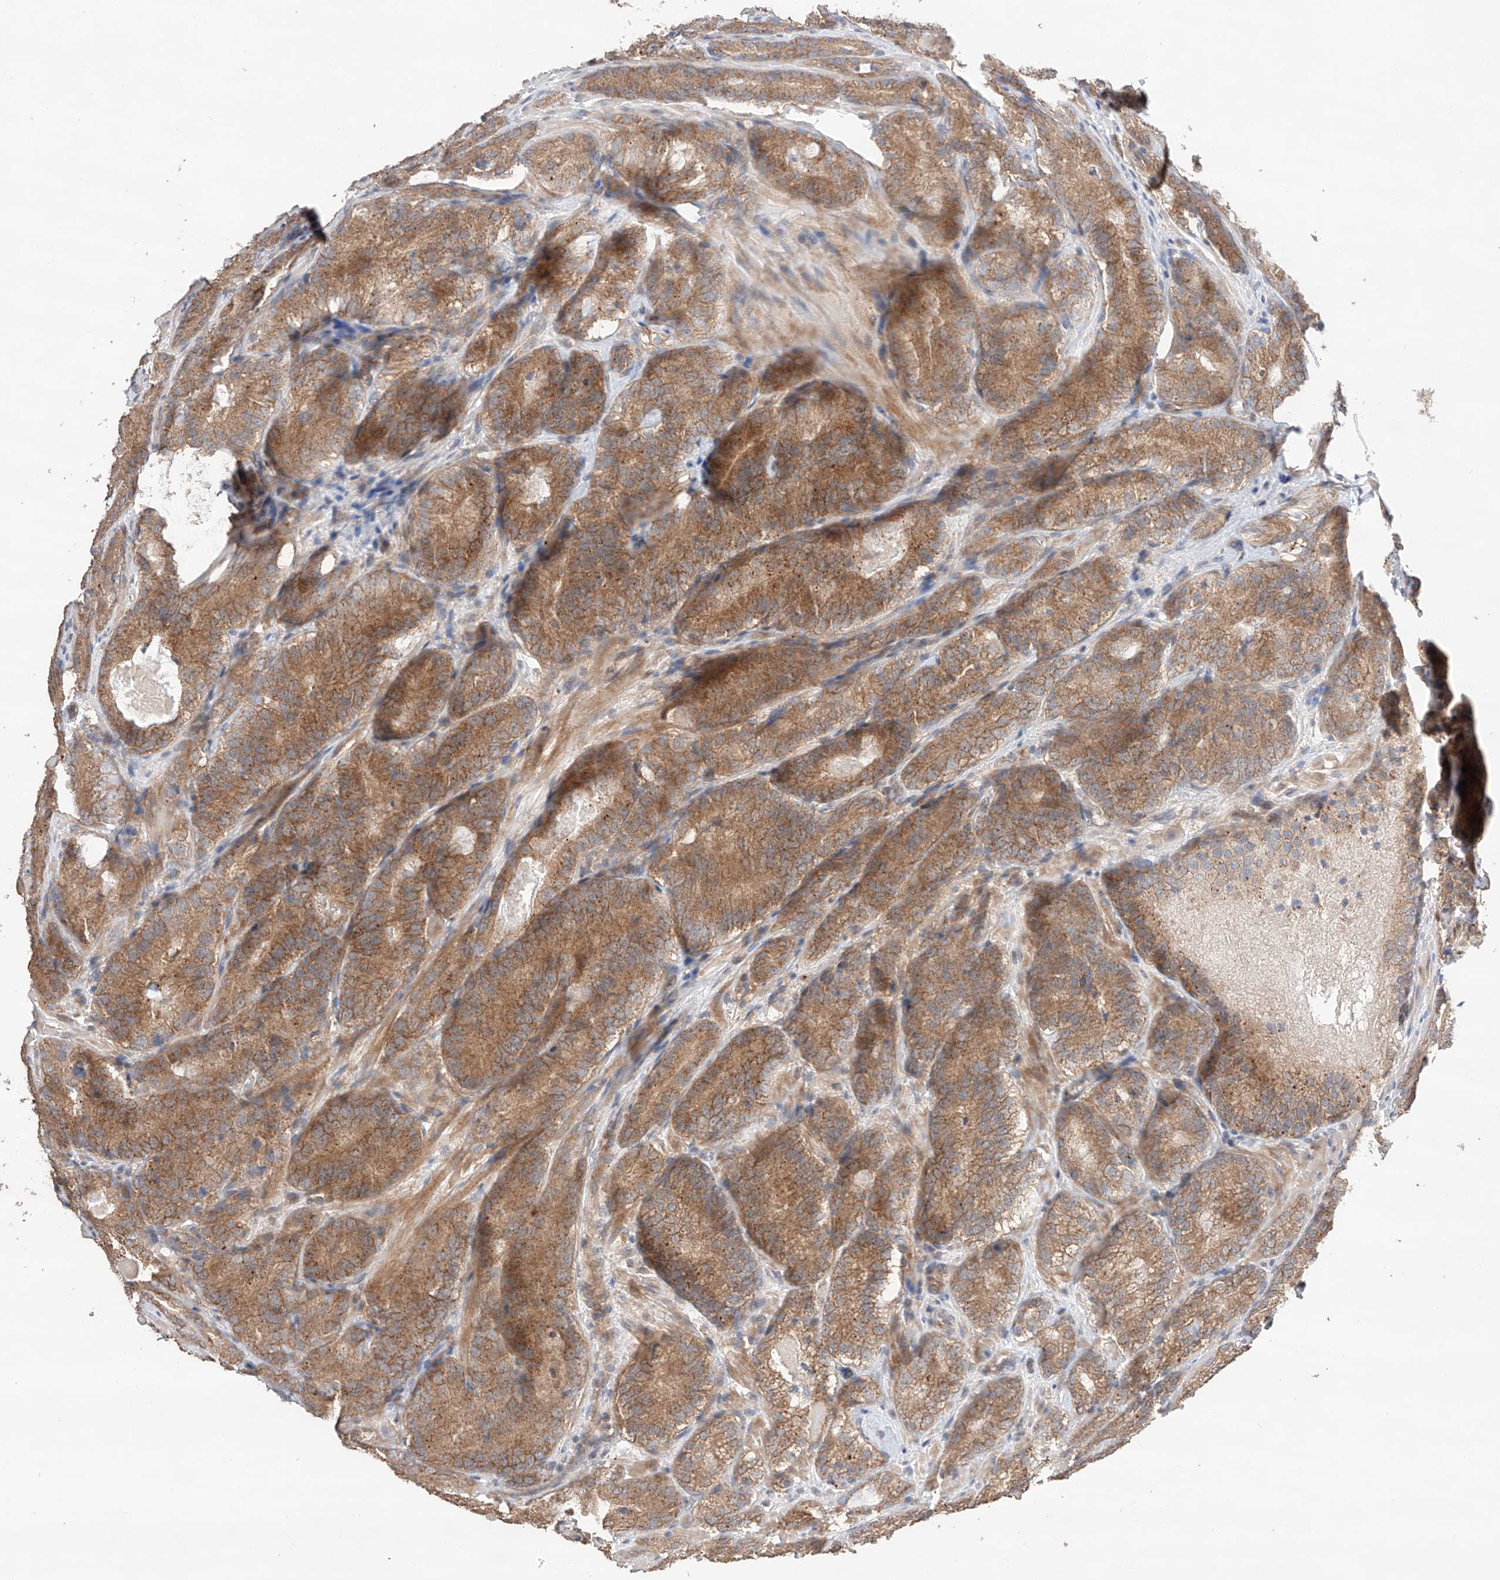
{"staining": {"intensity": "moderate", "quantity": ">75%", "location": "cytoplasmic/membranous"}, "tissue": "prostate cancer", "cell_type": "Tumor cells", "image_type": "cancer", "snomed": [{"axis": "morphology", "description": "Adenocarcinoma, High grade"}, {"axis": "topography", "description": "Prostate"}], "caption": "IHC staining of prostate high-grade adenocarcinoma, which reveals medium levels of moderate cytoplasmic/membranous positivity in about >75% of tumor cells indicating moderate cytoplasmic/membranous protein expression. The staining was performed using DAB (brown) for protein detection and nuclei were counterstained in hematoxylin (blue).", "gene": "ZFHX2", "patient": {"sex": "male", "age": 57}}